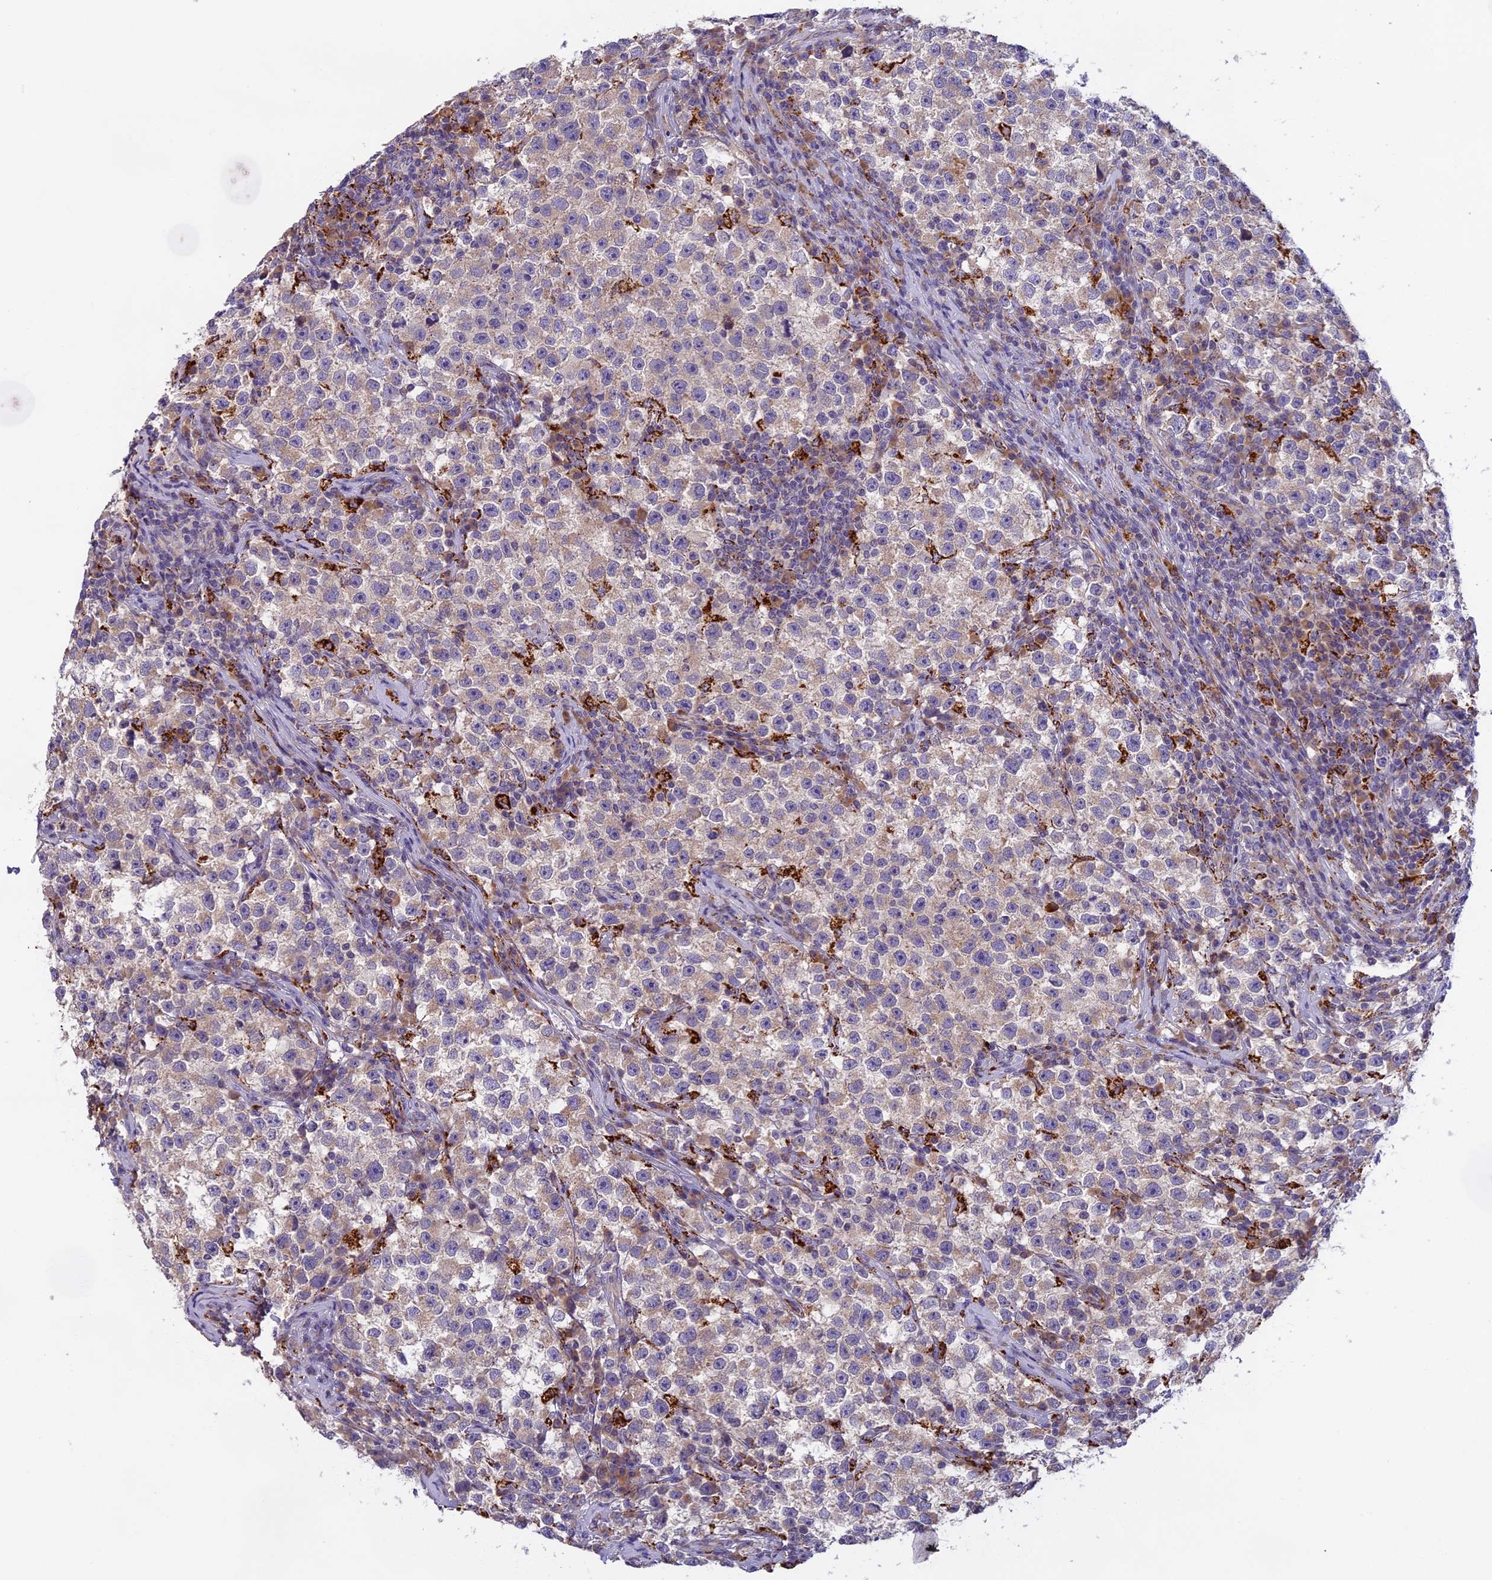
{"staining": {"intensity": "weak", "quantity": "<25%", "location": "cytoplasmic/membranous"}, "tissue": "testis cancer", "cell_type": "Tumor cells", "image_type": "cancer", "snomed": [{"axis": "morphology", "description": "Seminoma, NOS"}, {"axis": "topography", "description": "Testis"}], "caption": "This photomicrograph is of testis cancer (seminoma) stained with immunohistochemistry to label a protein in brown with the nuclei are counter-stained blue. There is no expression in tumor cells.", "gene": "SEMA7A", "patient": {"sex": "male", "age": 22}}